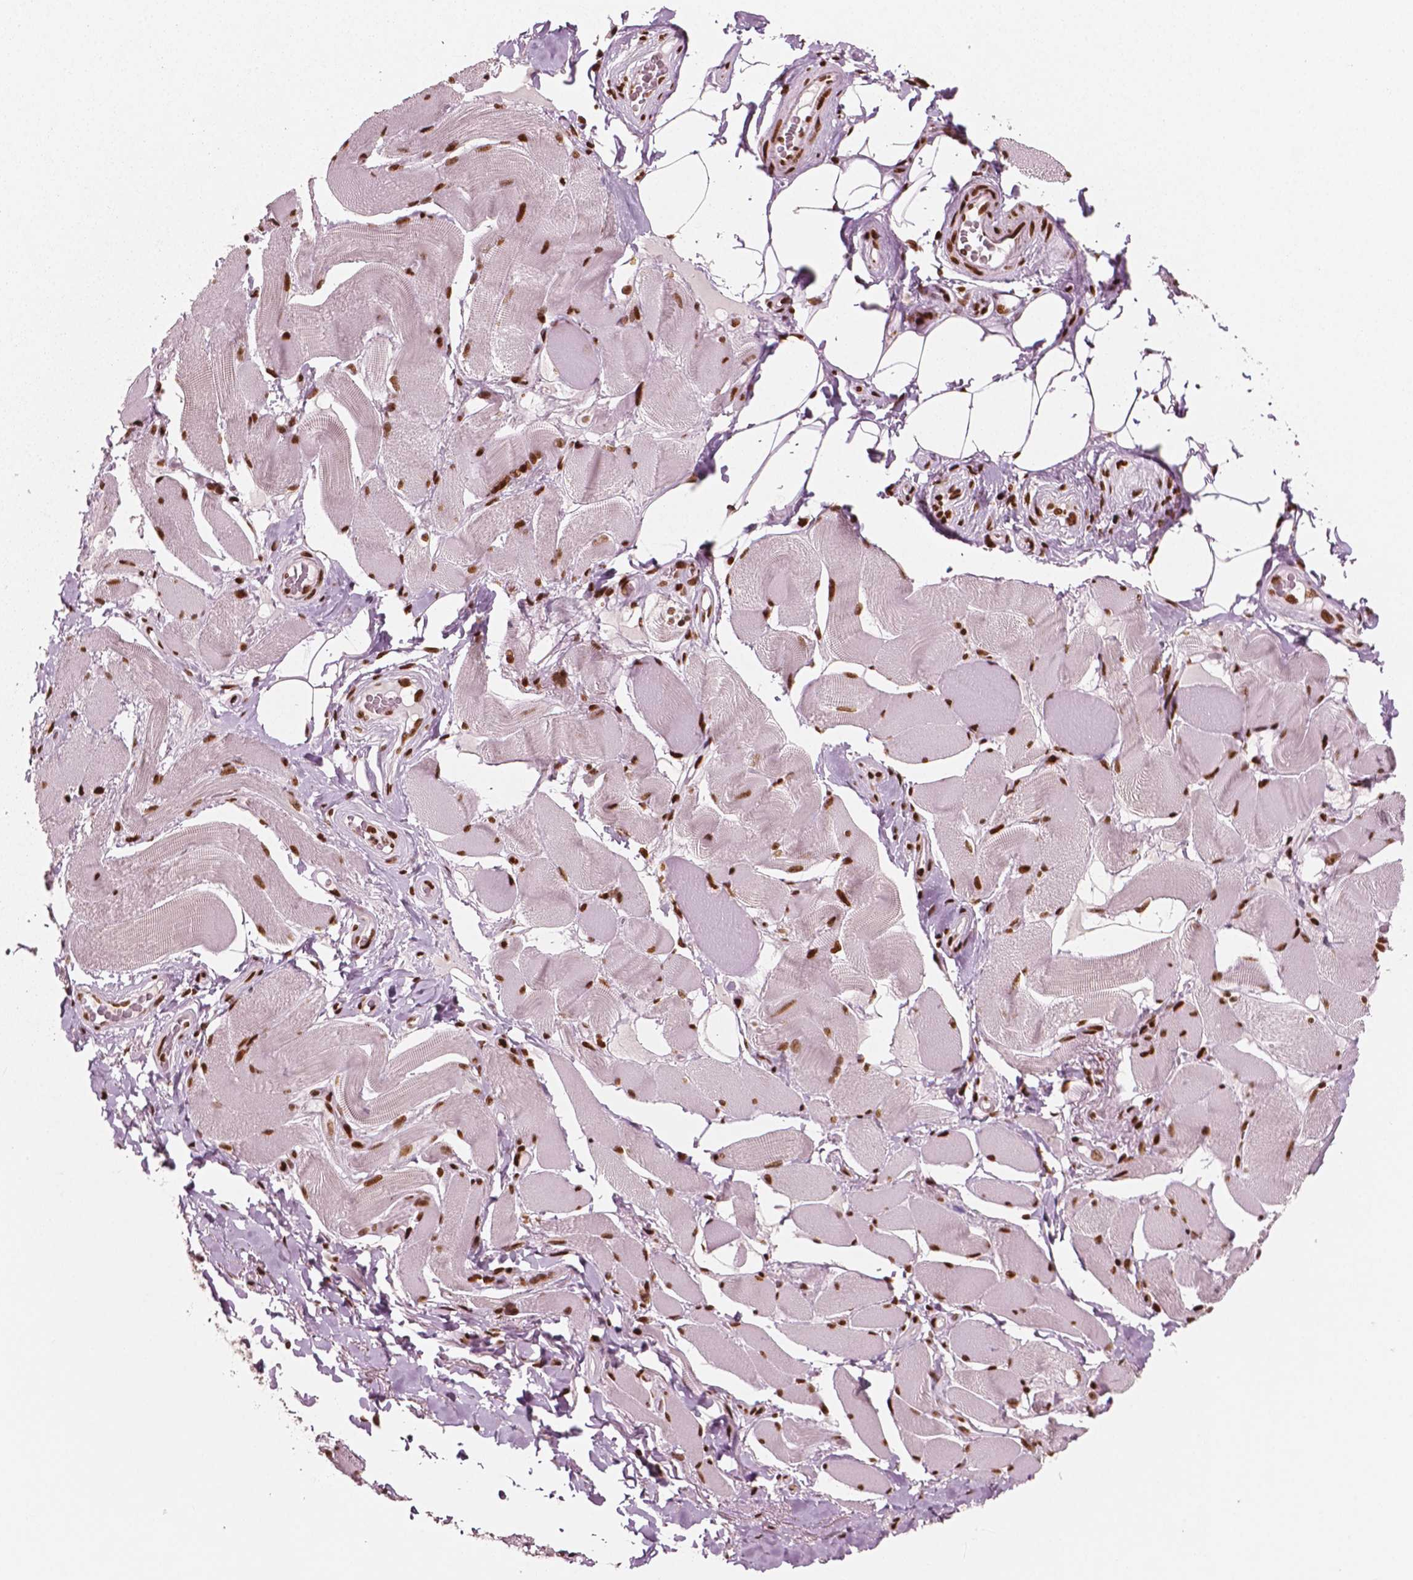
{"staining": {"intensity": "strong", "quantity": ">75%", "location": "nuclear"}, "tissue": "skeletal muscle", "cell_type": "Myocytes", "image_type": "normal", "snomed": [{"axis": "morphology", "description": "Normal tissue, NOS"}, {"axis": "topography", "description": "Skeletal muscle"}, {"axis": "topography", "description": "Anal"}, {"axis": "topography", "description": "Peripheral nerve tissue"}], "caption": "Skeletal muscle was stained to show a protein in brown. There is high levels of strong nuclear expression in approximately >75% of myocytes. Immunohistochemistry (ihc) stains the protein in brown and the nuclei are stained blue.", "gene": "CTCF", "patient": {"sex": "male", "age": 53}}